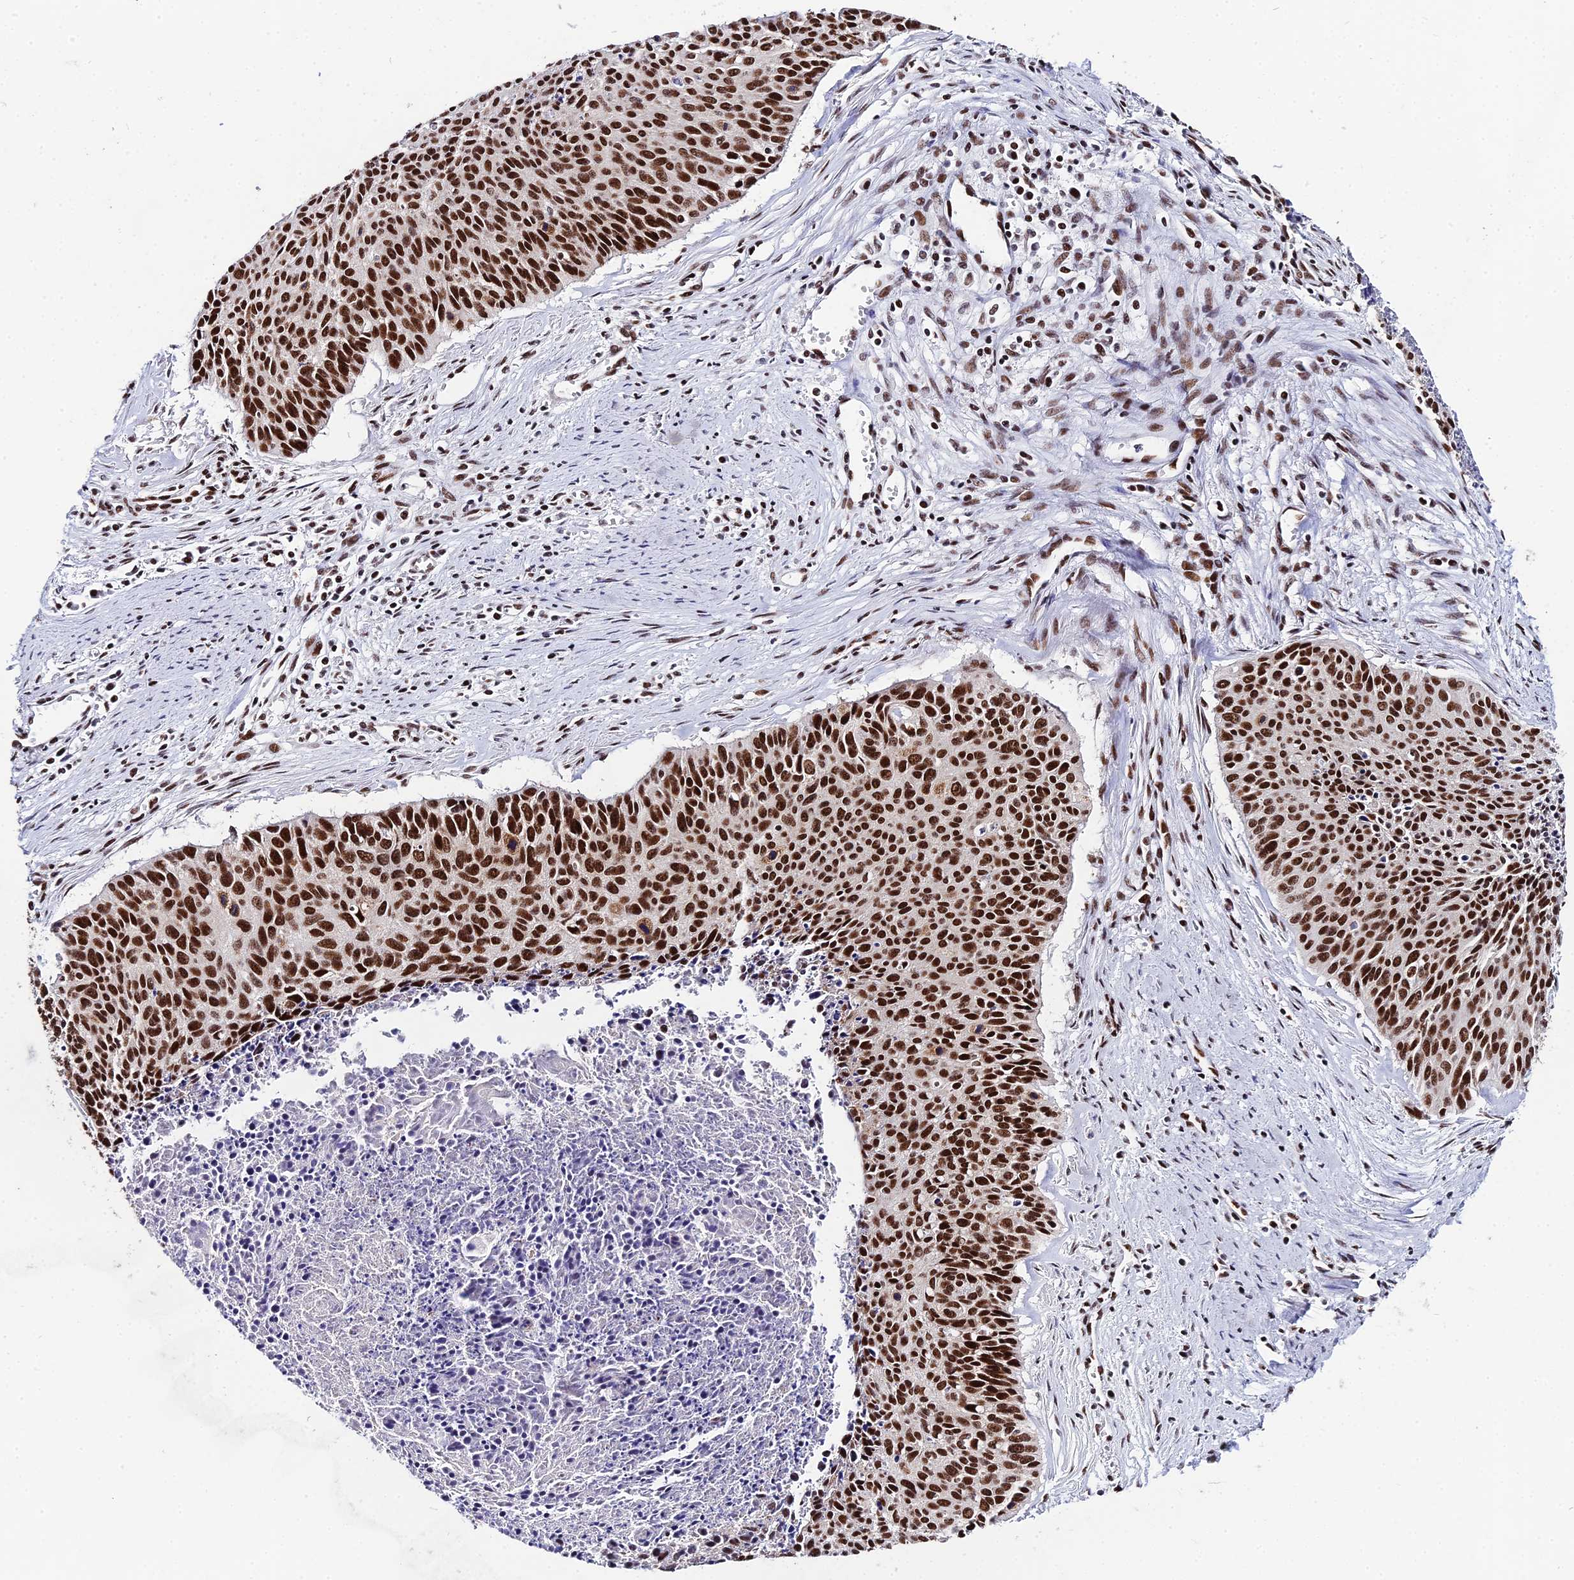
{"staining": {"intensity": "strong", "quantity": ">75%", "location": "nuclear"}, "tissue": "cervical cancer", "cell_type": "Tumor cells", "image_type": "cancer", "snomed": [{"axis": "morphology", "description": "Squamous cell carcinoma, NOS"}, {"axis": "topography", "description": "Cervix"}], "caption": "About >75% of tumor cells in human cervical squamous cell carcinoma demonstrate strong nuclear protein expression as visualized by brown immunohistochemical staining.", "gene": "HNRNPH1", "patient": {"sex": "female", "age": 55}}